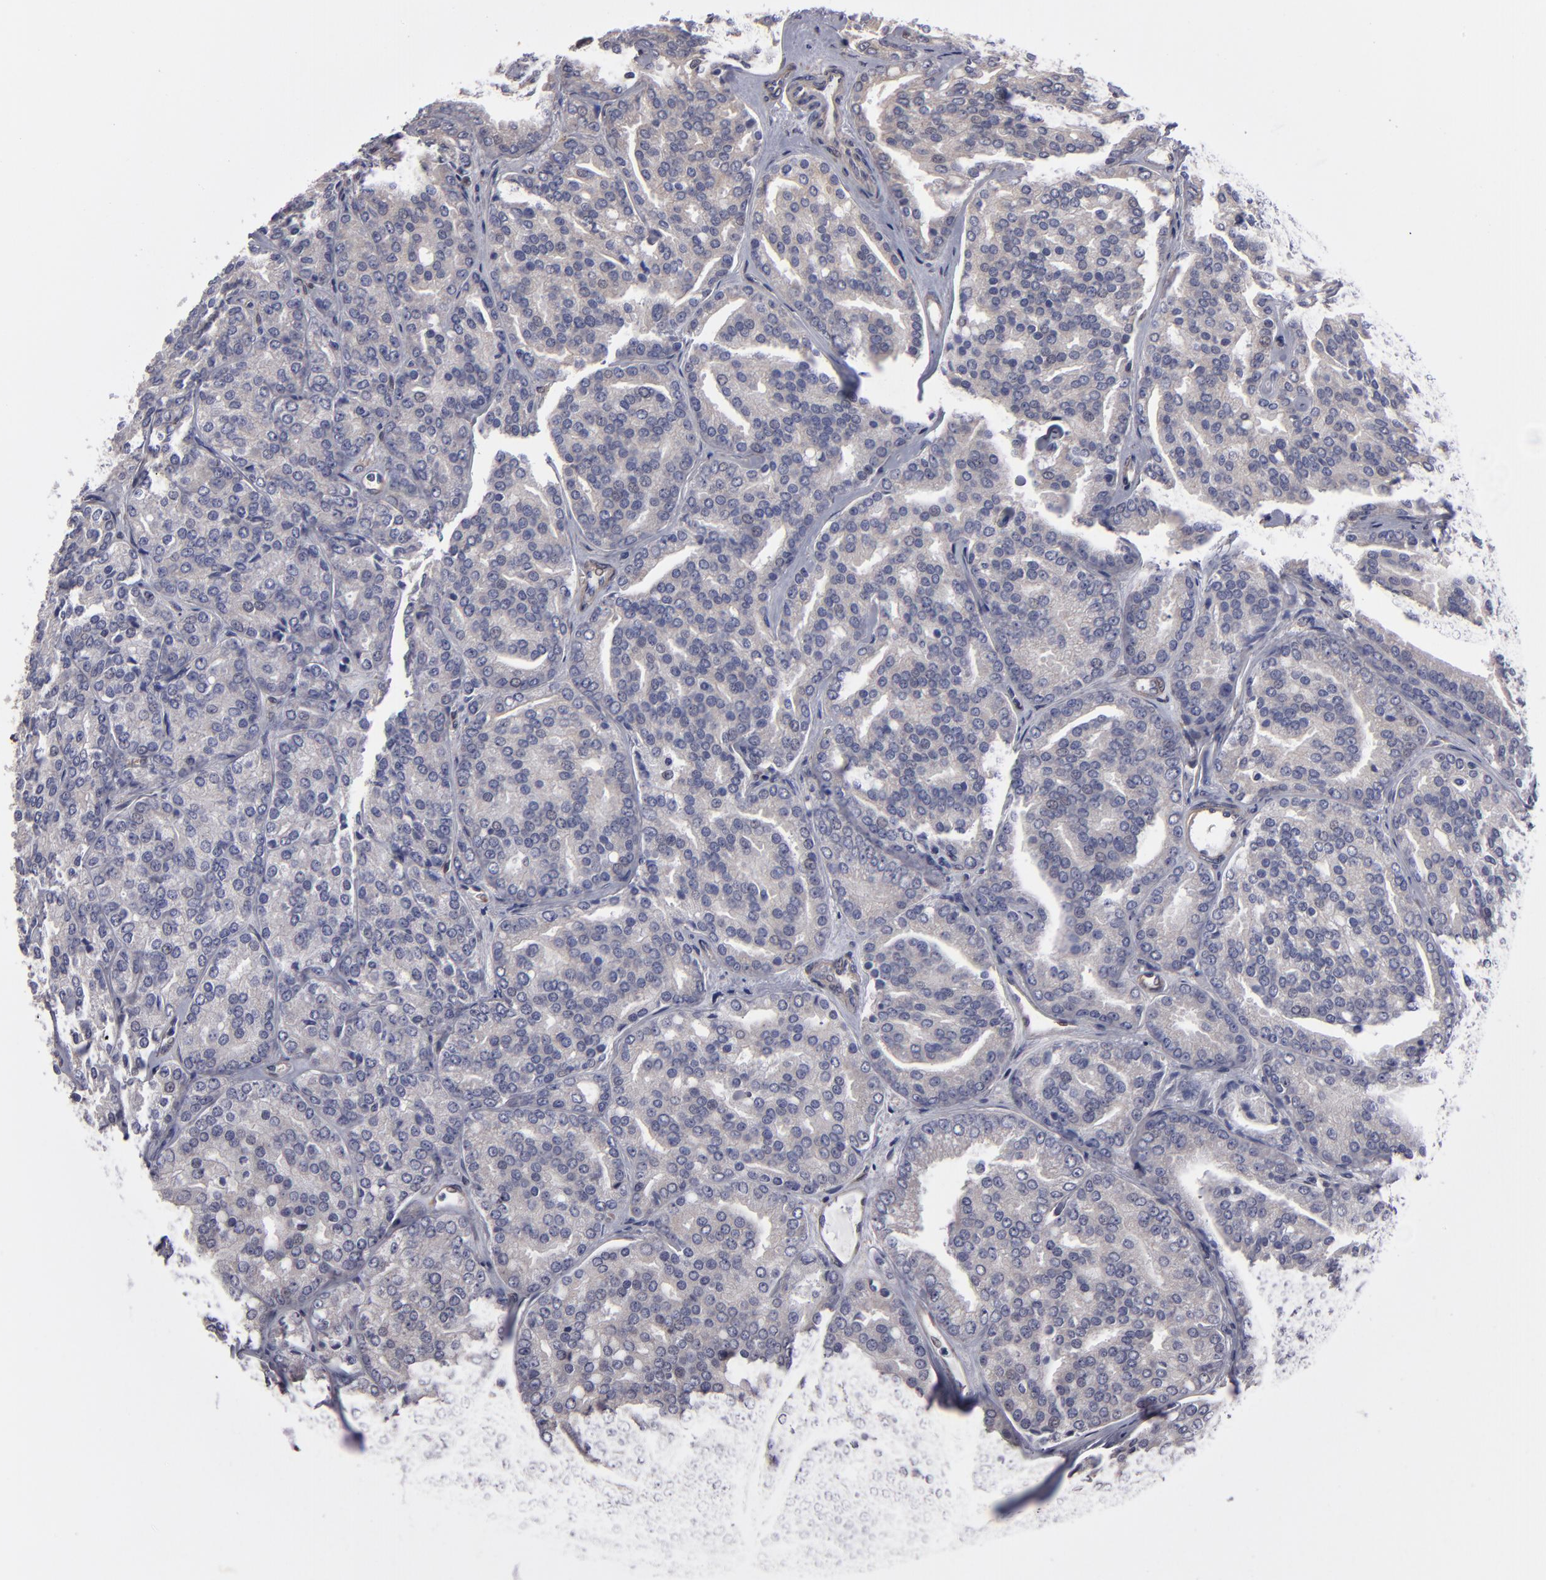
{"staining": {"intensity": "weak", "quantity": ">75%", "location": "cytoplasmic/membranous"}, "tissue": "prostate cancer", "cell_type": "Tumor cells", "image_type": "cancer", "snomed": [{"axis": "morphology", "description": "Adenocarcinoma, High grade"}, {"axis": "topography", "description": "Prostate"}], "caption": "Protein expression analysis of prostate high-grade adenocarcinoma demonstrates weak cytoplasmic/membranous staining in about >75% of tumor cells.", "gene": "NDRG2", "patient": {"sex": "male", "age": 64}}